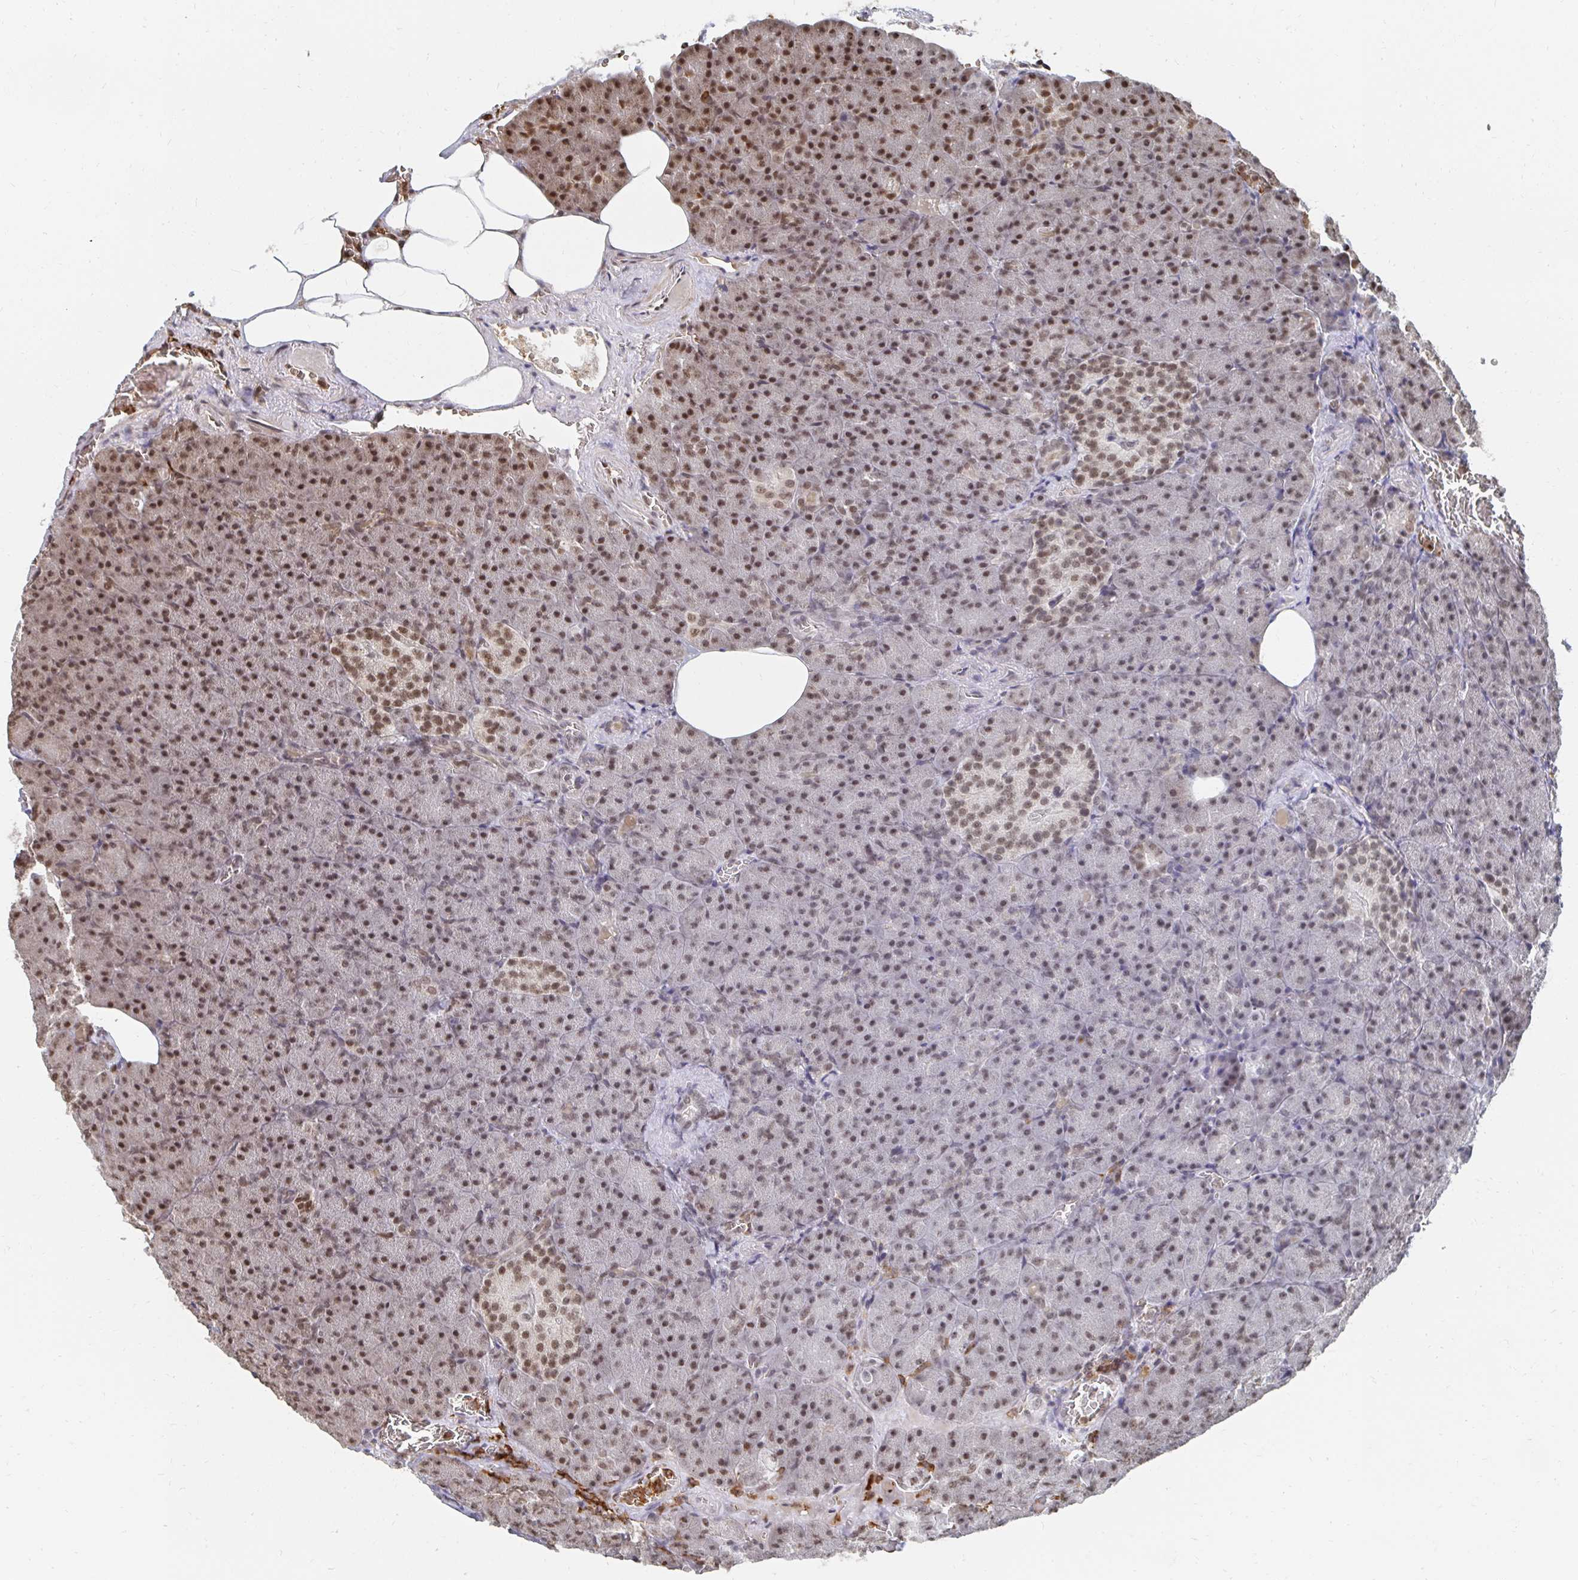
{"staining": {"intensity": "moderate", "quantity": "25%-75%", "location": "nuclear"}, "tissue": "pancreas", "cell_type": "Exocrine glandular cells", "image_type": "normal", "snomed": [{"axis": "morphology", "description": "Normal tissue, NOS"}, {"axis": "topography", "description": "Pancreas"}], "caption": "A micrograph of human pancreas stained for a protein displays moderate nuclear brown staining in exocrine glandular cells.", "gene": "GTF3C6", "patient": {"sex": "female", "age": 74}}